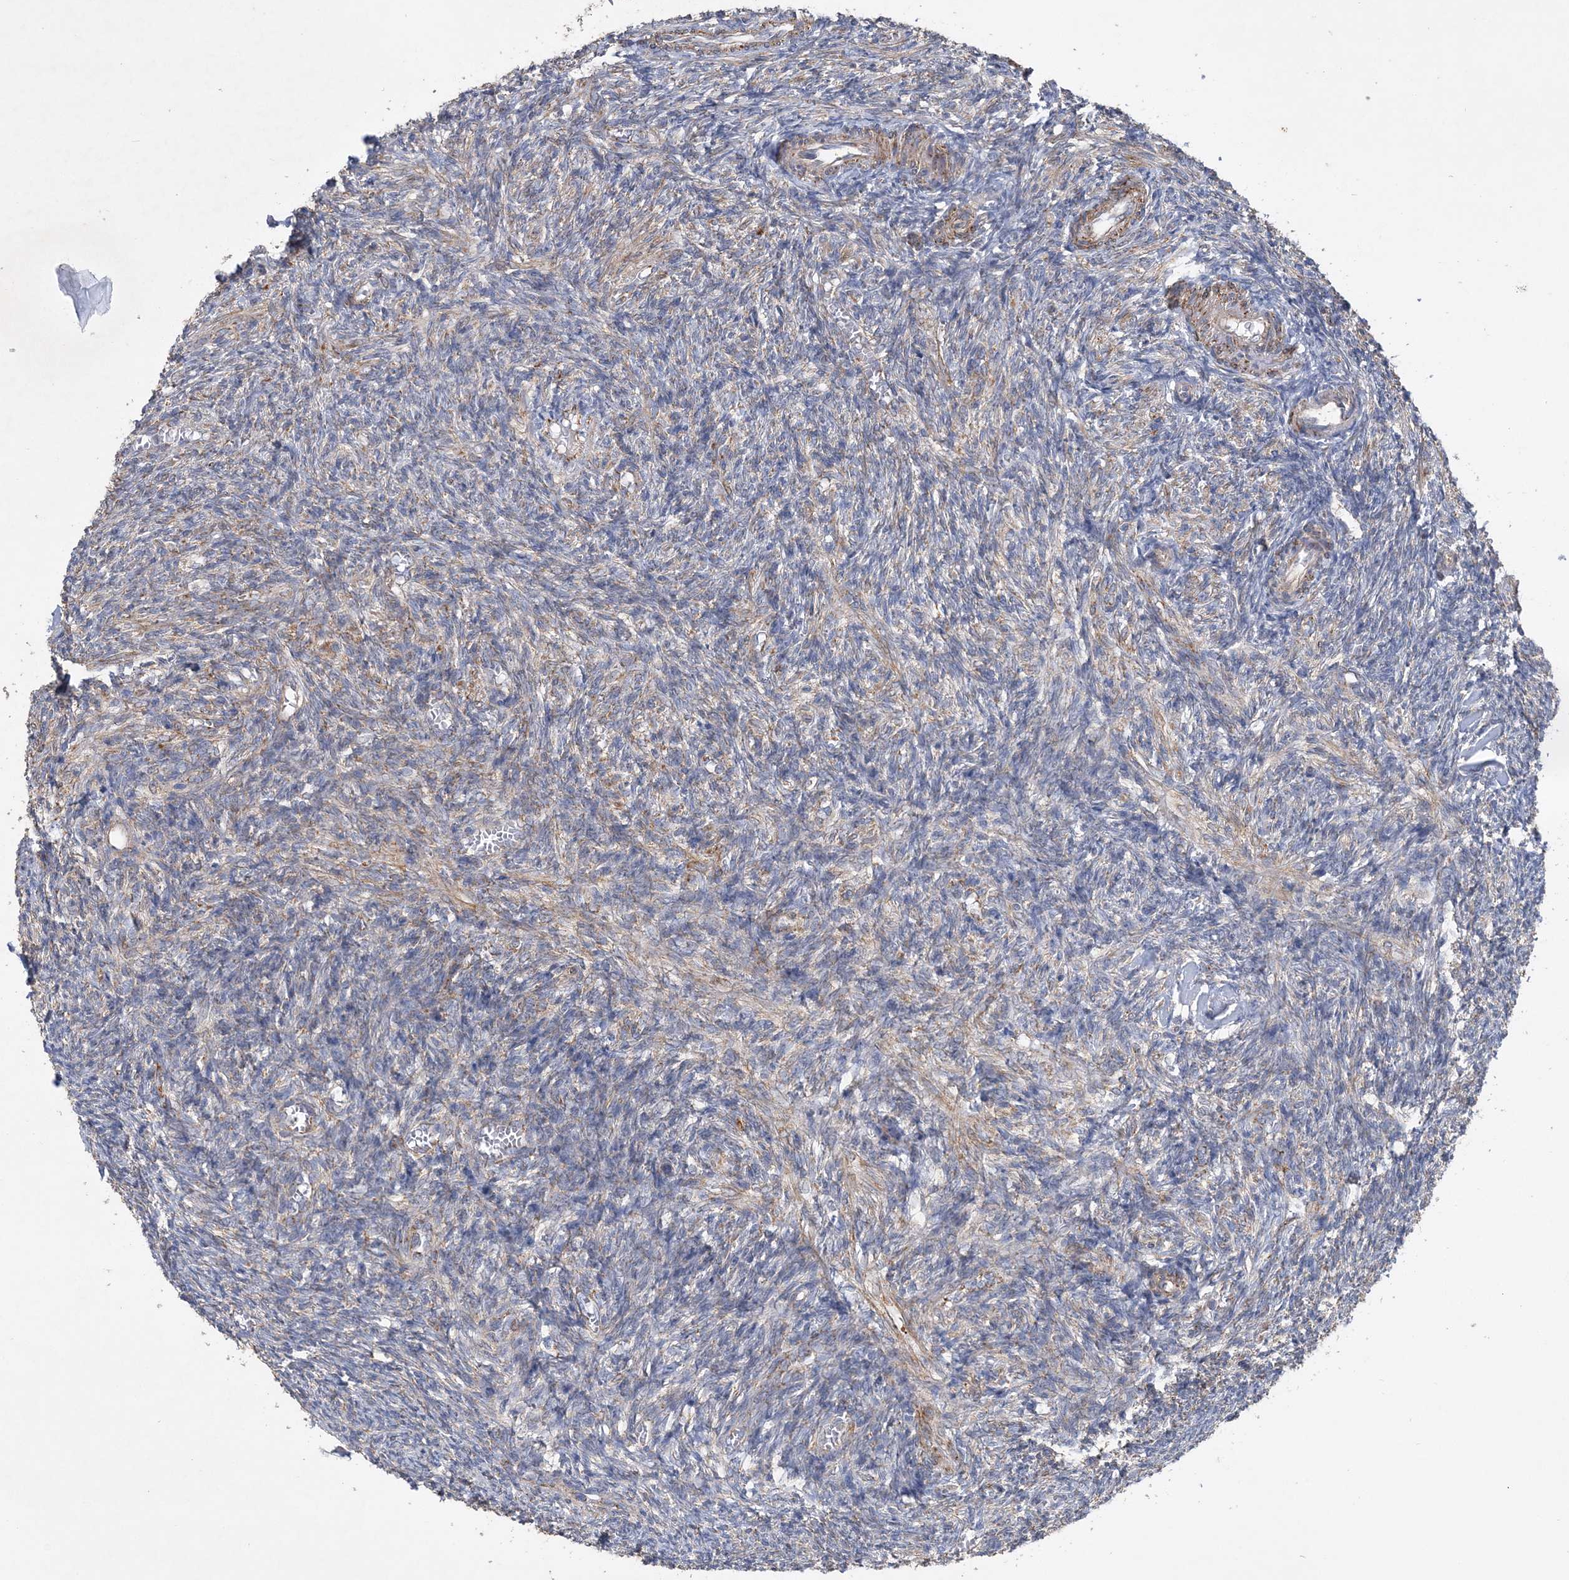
{"staining": {"intensity": "weak", "quantity": ">75%", "location": "cytoplasmic/membranous"}, "tissue": "ovary", "cell_type": "Follicle cells", "image_type": "normal", "snomed": [{"axis": "morphology", "description": "Normal tissue, NOS"}, {"axis": "topography", "description": "Ovary"}], "caption": "Ovary stained with DAB IHC displays low levels of weak cytoplasmic/membranous expression in about >75% of follicle cells. The protein is shown in brown color, while the nuclei are stained blue.", "gene": "FEZ2", "patient": {"sex": "female", "age": 27}}